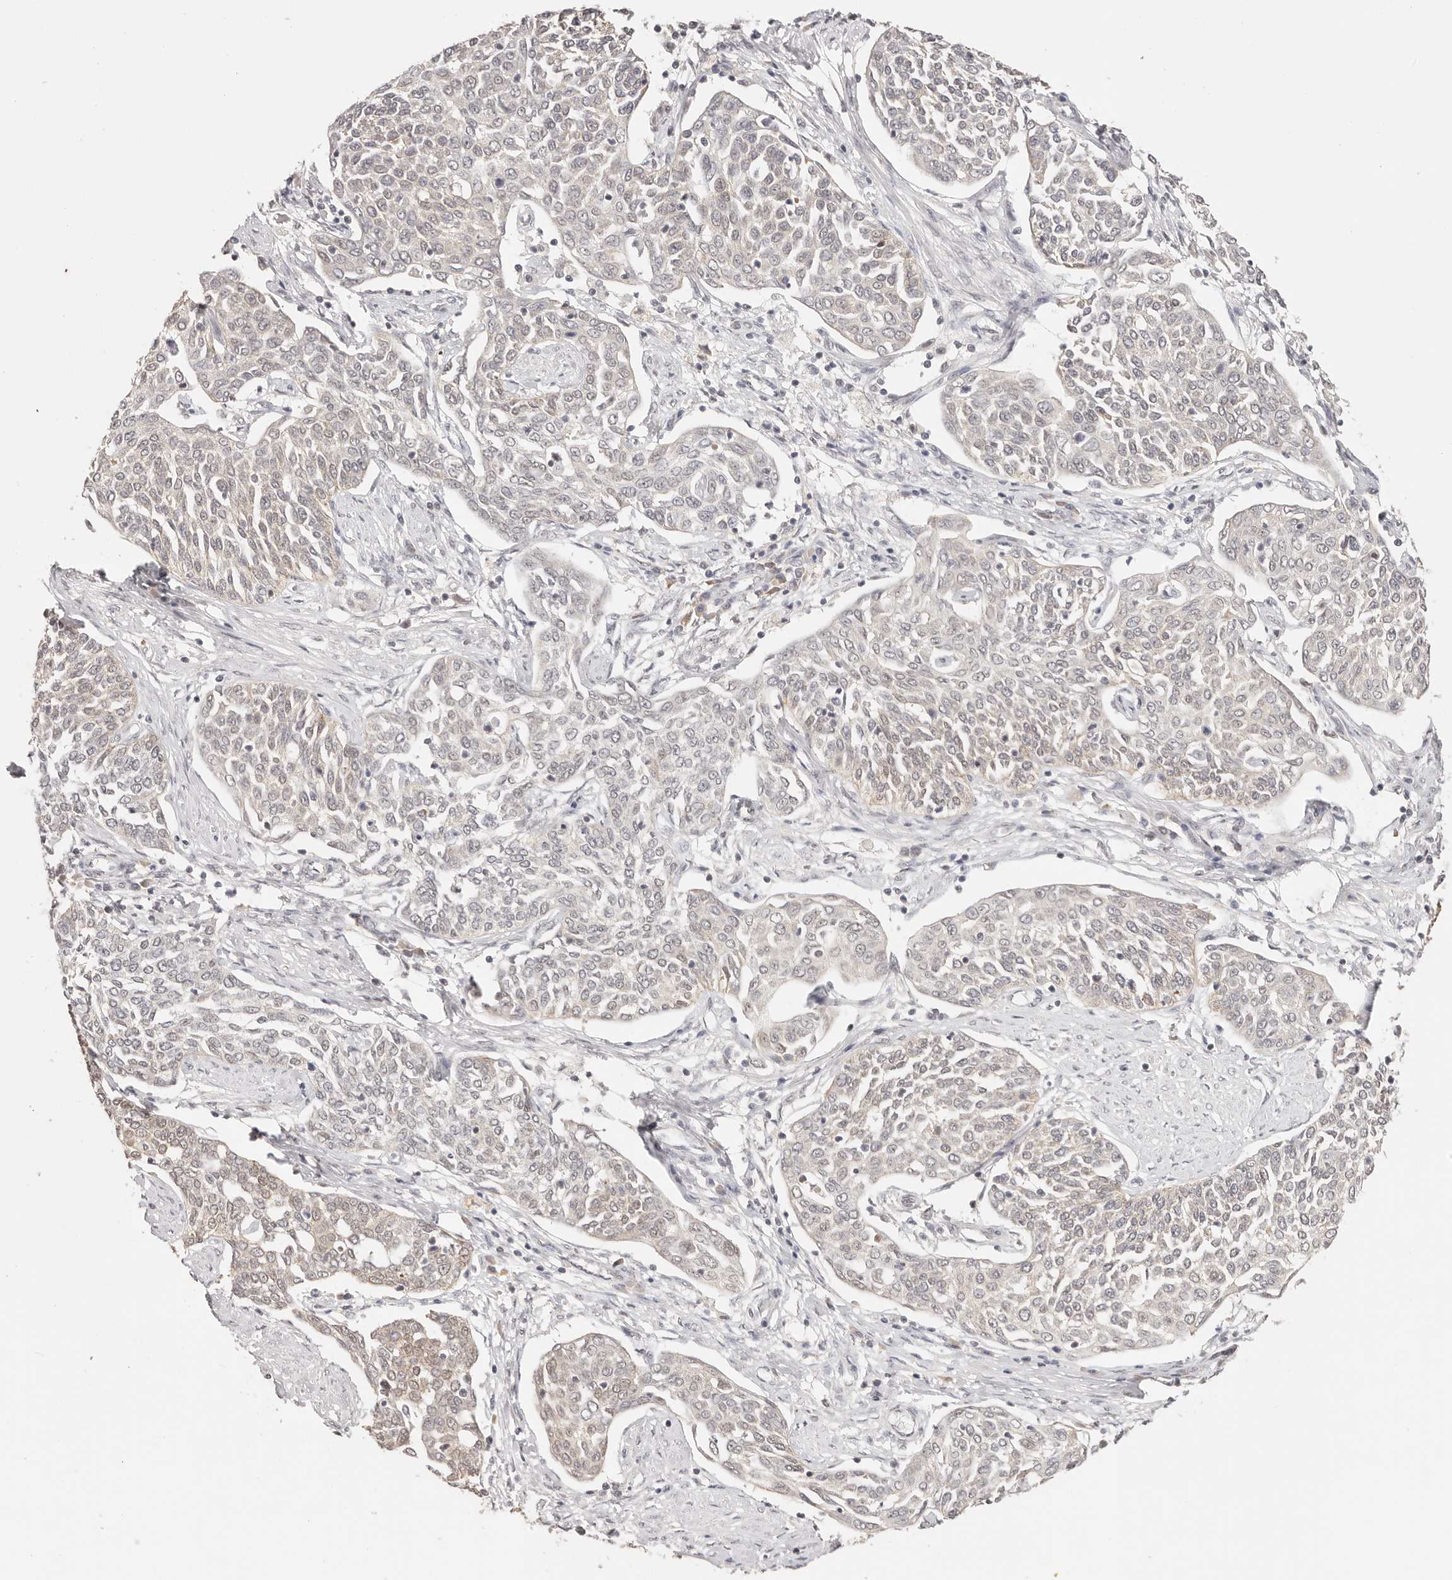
{"staining": {"intensity": "weak", "quantity": "<25%", "location": "cytoplasmic/membranous,nuclear"}, "tissue": "cervical cancer", "cell_type": "Tumor cells", "image_type": "cancer", "snomed": [{"axis": "morphology", "description": "Squamous cell carcinoma, NOS"}, {"axis": "topography", "description": "Cervix"}], "caption": "High power microscopy photomicrograph of an immunohistochemistry (IHC) photomicrograph of squamous cell carcinoma (cervical), revealing no significant positivity in tumor cells.", "gene": "RFC3", "patient": {"sex": "female", "age": 34}}